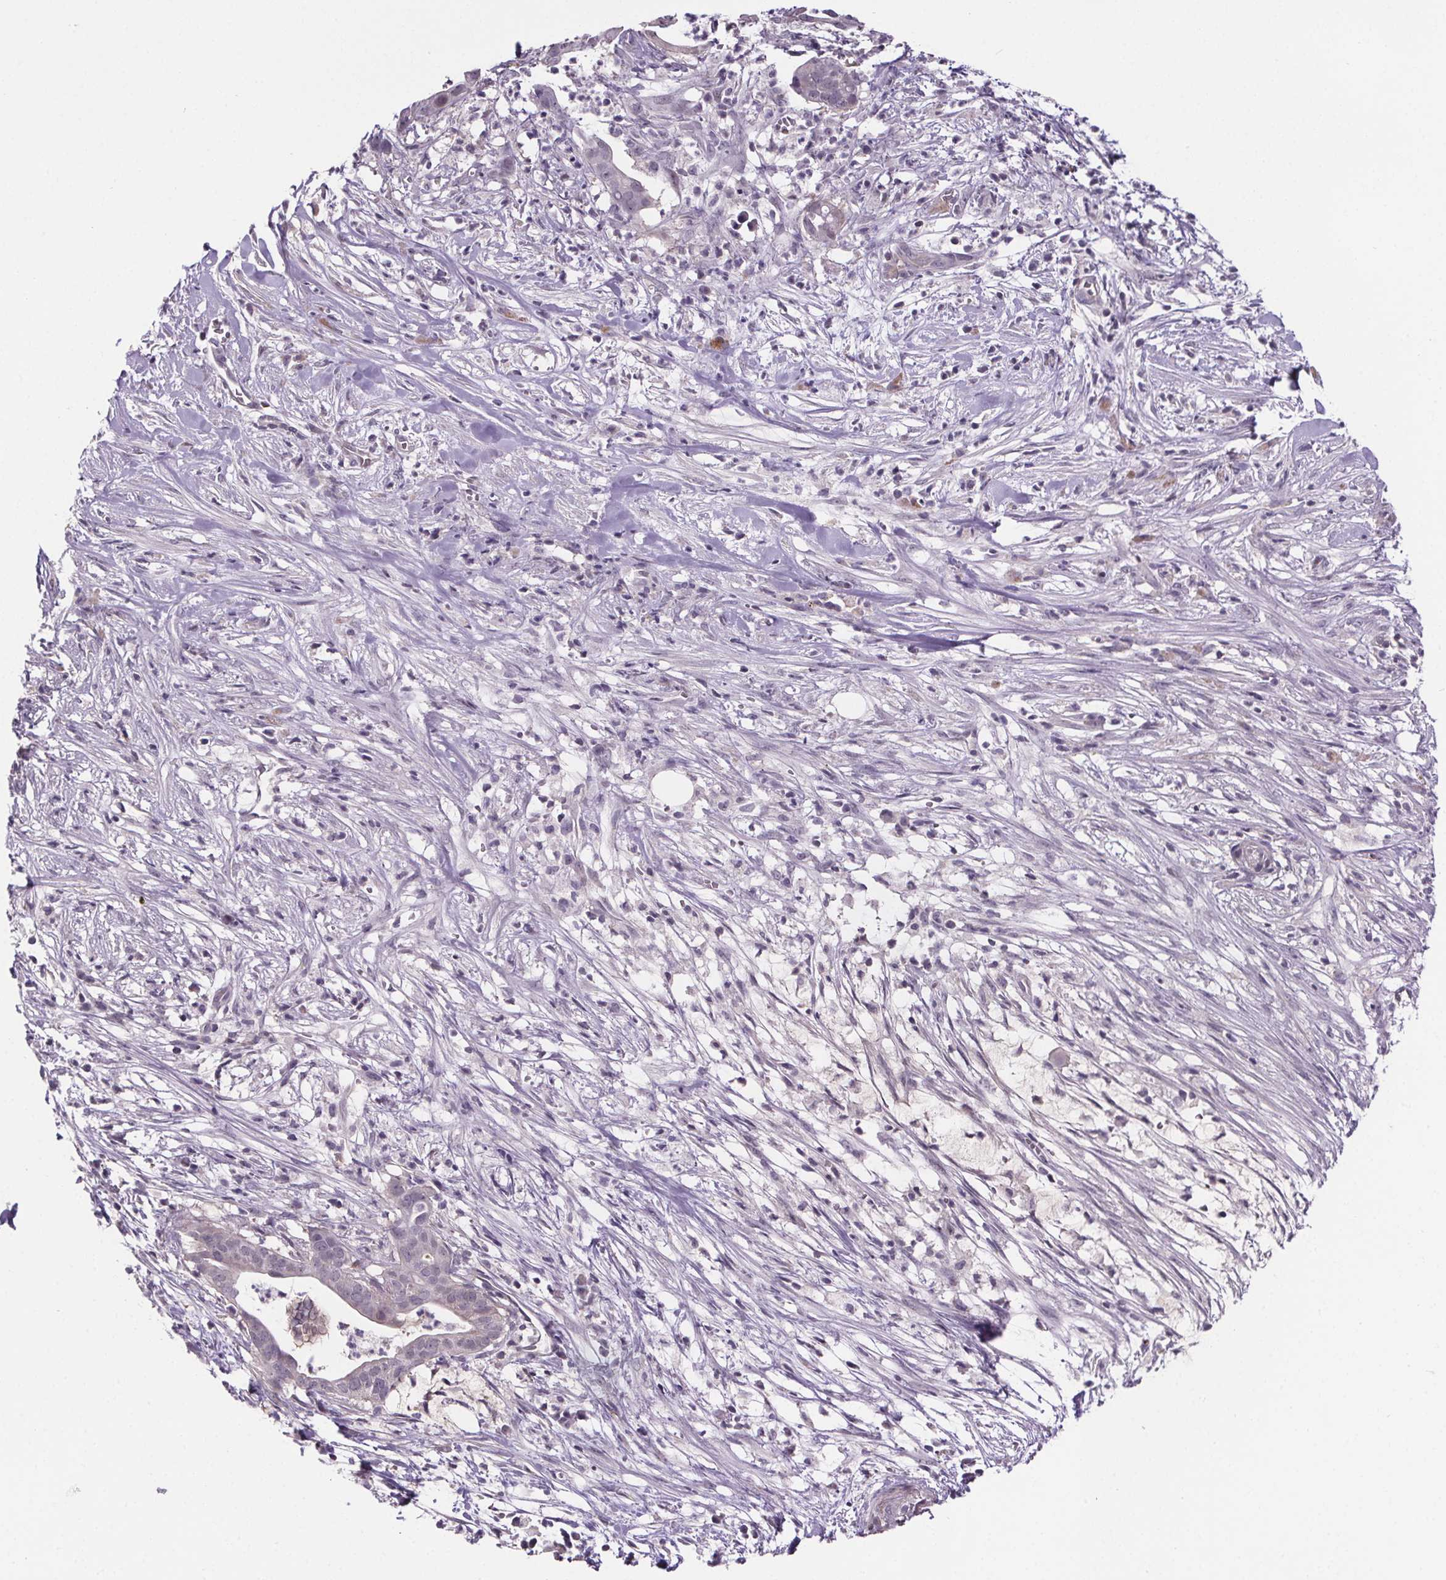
{"staining": {"intensity": "negative", "quantity": "none", "location": "none"}, "tissue": "pancreatic cancer", "cell_type": "Tumor cells", "image_type": "cancer", "snomed": [{"axis": "morphology", "description": "Adenocarcinoma, NOS"}, {"axis": "topography", "description": "Pancreas"}], "caption": "Tumor cells are negative for protein expression in human pancreatic cancer (adenocarcinoma). The staining is performed using DAB (3,3'-diaminobenzidine) brown chromogen with nuclei counter-stained in using hematoxylin.", "gene": "TTC12", "patient": {"sex": "male", "age": 61}}